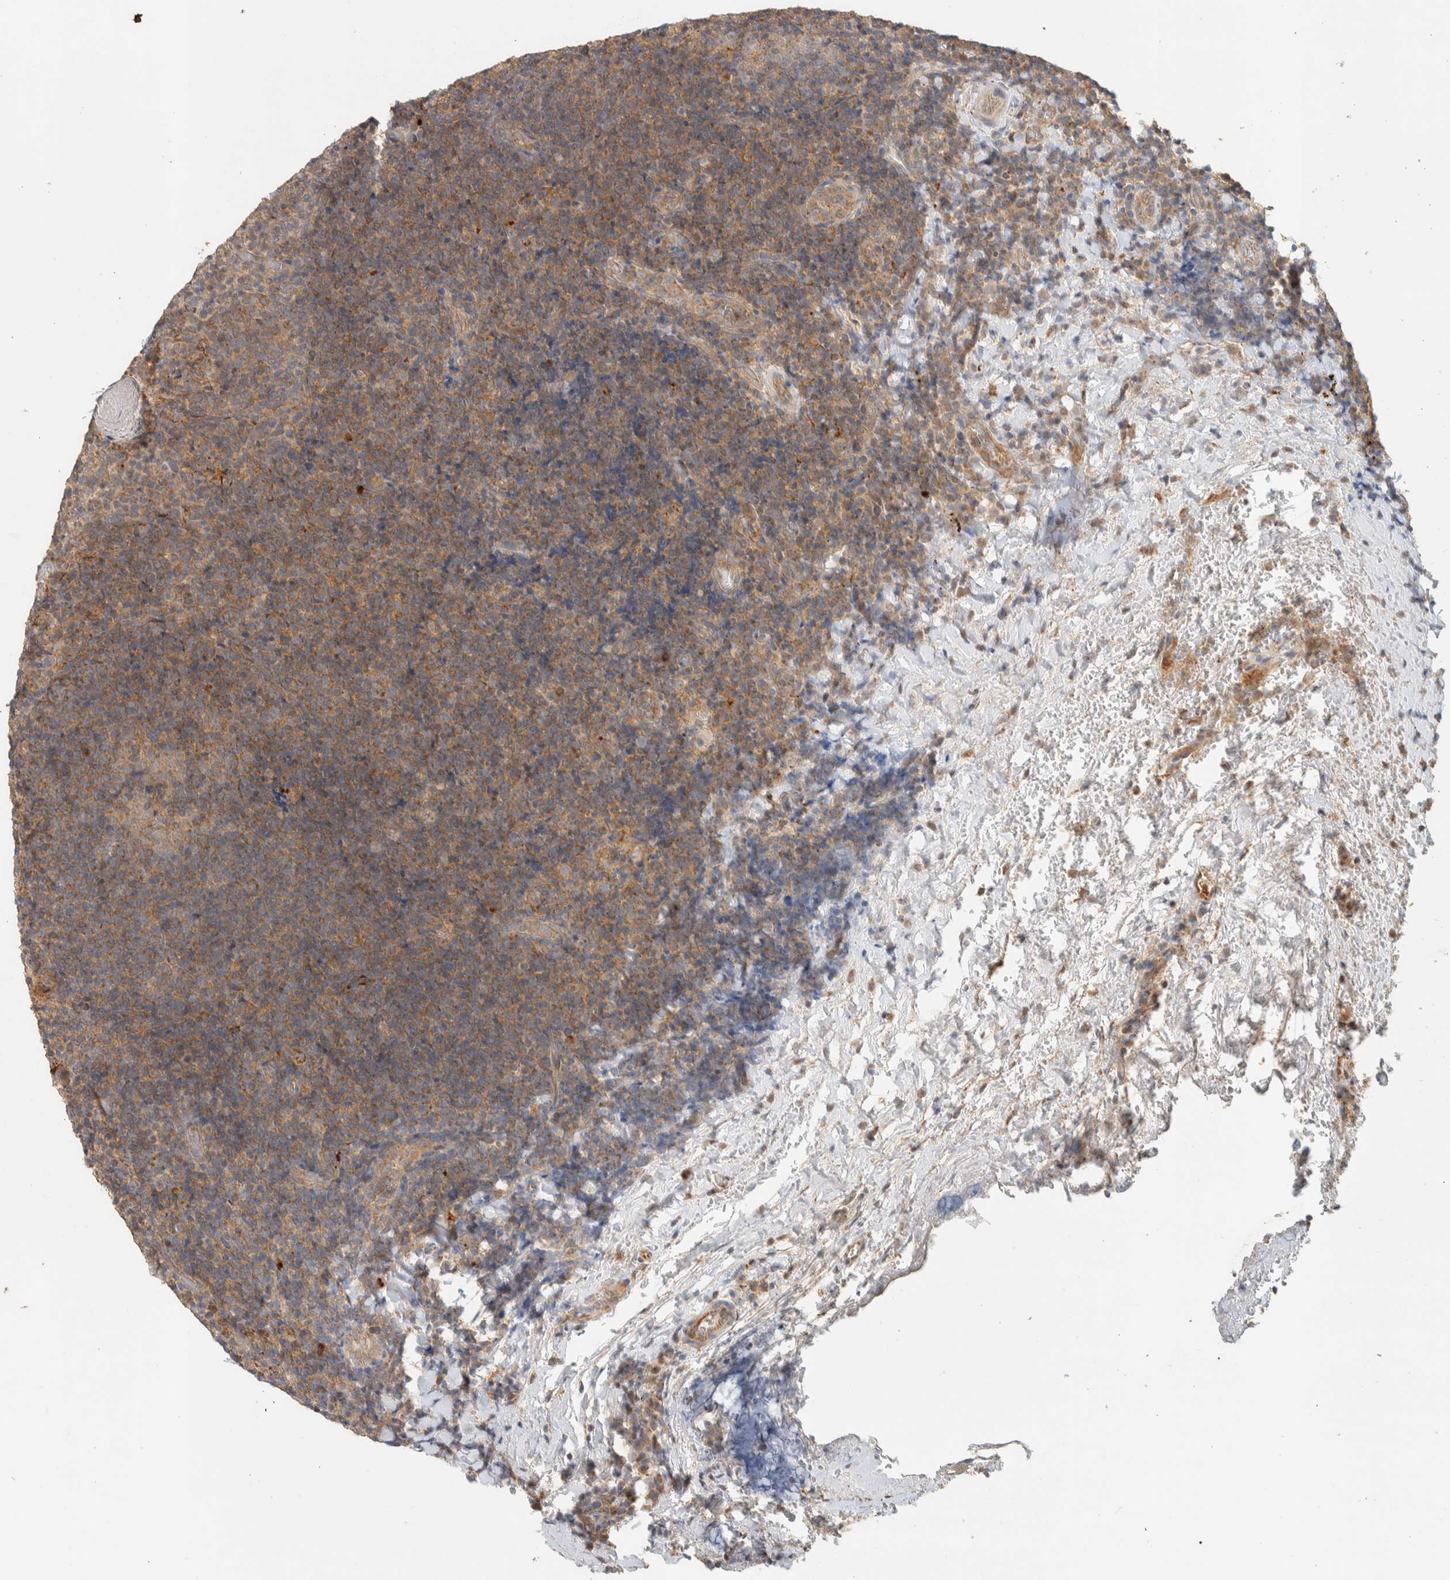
{"staining": {"intensity": "moderate", "quantity": ">75%", "location": "cytoplasmic/membranous"}, "tissue": "lymphoma", "cell_type": "Tumor cells", "image_type": "cancer", "snomed": [{"axis": "morphology", "description": "Malignant lymphoma, non-Hodgkin's type, High grade"}, {"axis": "topography", "description": "Tonsil"}], "caption": "Protein analysis of malignant lymphoma, non-Hodgkin's type (high-grade) tissue demonstrates moderate cytoplasmic/membranous staining in approximately >75% of tumor cells.", "gene": "PDE7B", "patient": {"sex": "female", "age": 36}}